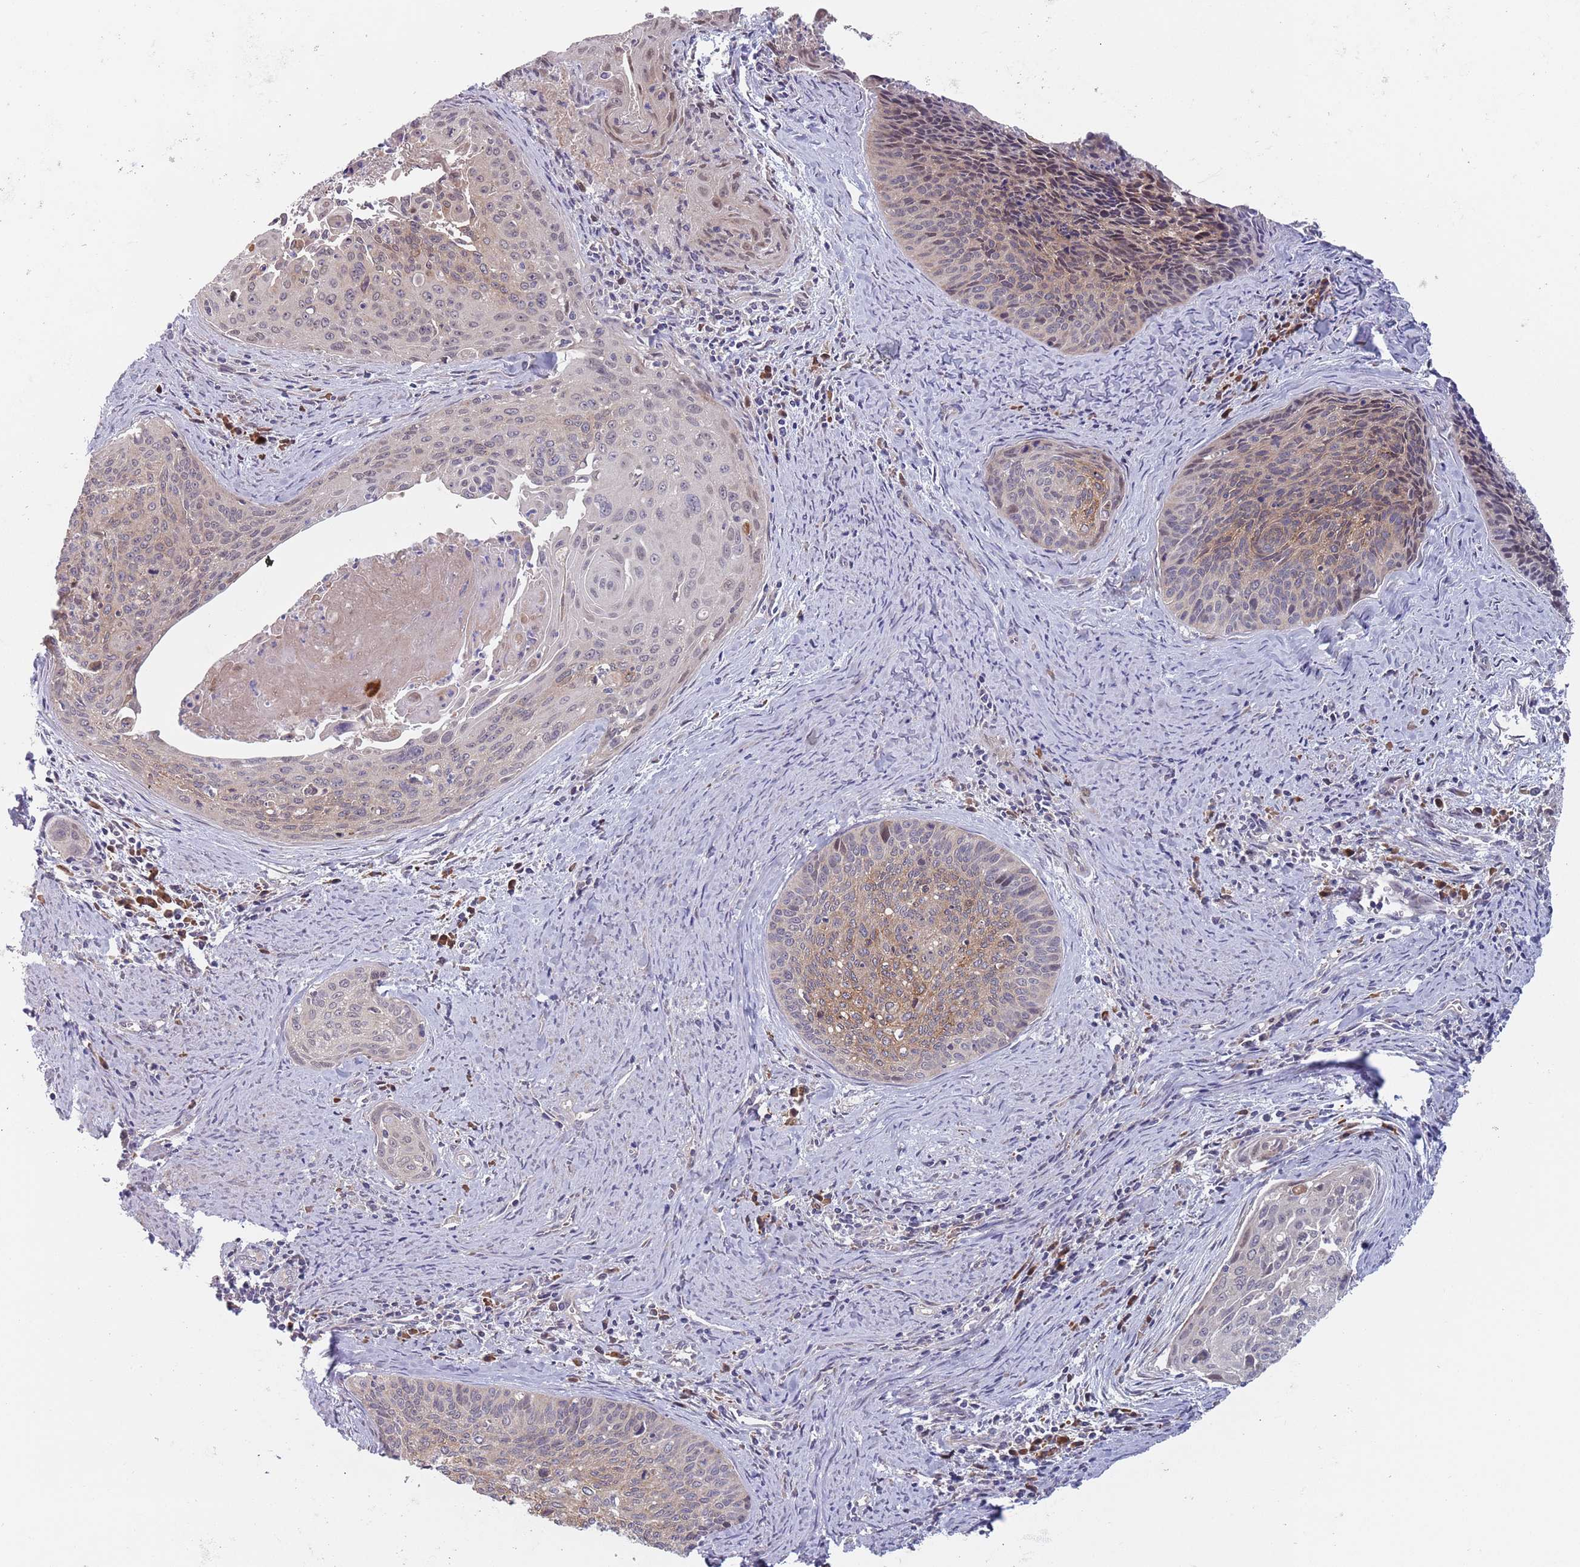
{"staining": {"intensity": "moderate", "quantity": "<25%", "location": "cytoplasmic/membranous"}, "tissue": "cervical cancer", "cell_type": "Tumor cells", "image_type": "cancer", "snomed": [{"axis": "morphology", "description": "Squamous cell carcinoma, NOS"}, {"axis": "topography", "description": "Cervix"}], "caption": "A micrograph showing moderate cytoplasmic/membranous expression in approximately <25% of tumor cells in cervical cancer, as visualized by brown immunohistochemical staining.", "gene": "ZNF140", "patient": {"sex": "female", "age": 55}}